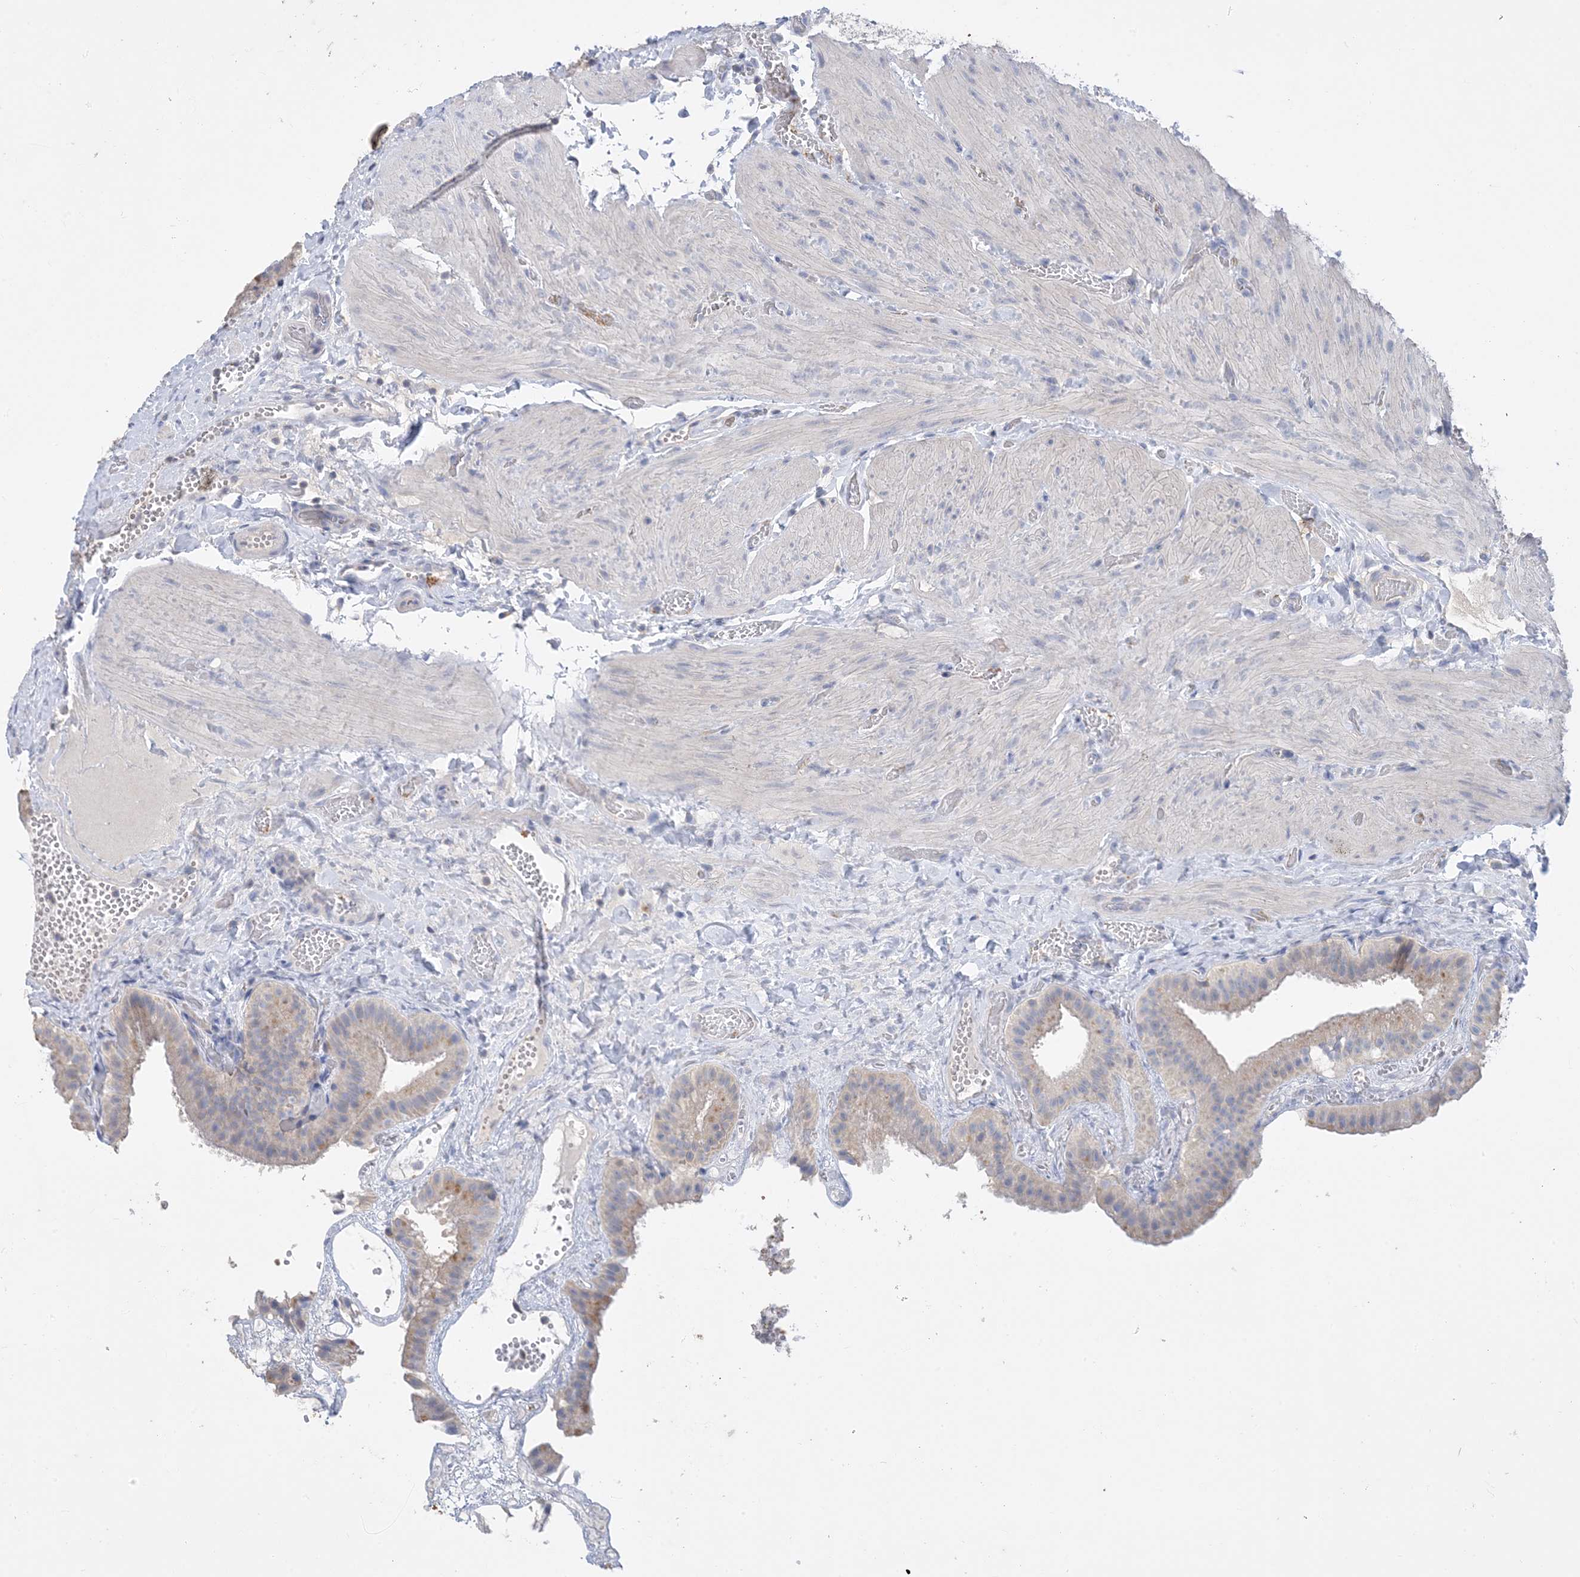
{"staining": {"intensity": "weak", "quantity": "<25%", "location": "cytoplasmic/membranous"}, "tissue": "gallbladder", "cell_type": "Glandular cells", "image_type": "normal", "snomed": [{"axis": "morphology", "description": "Normal tissue, NOS"}, {"axis": "topography", "description": "Gallbladder"}], "caption": "There is no significant staining in glandular cells of gallbladder. (Brightfield microscopy of DAB immunohistochemistry at high magnification).", "gene": "KPRP", "patient": {"sex": "female", "age": 64}}